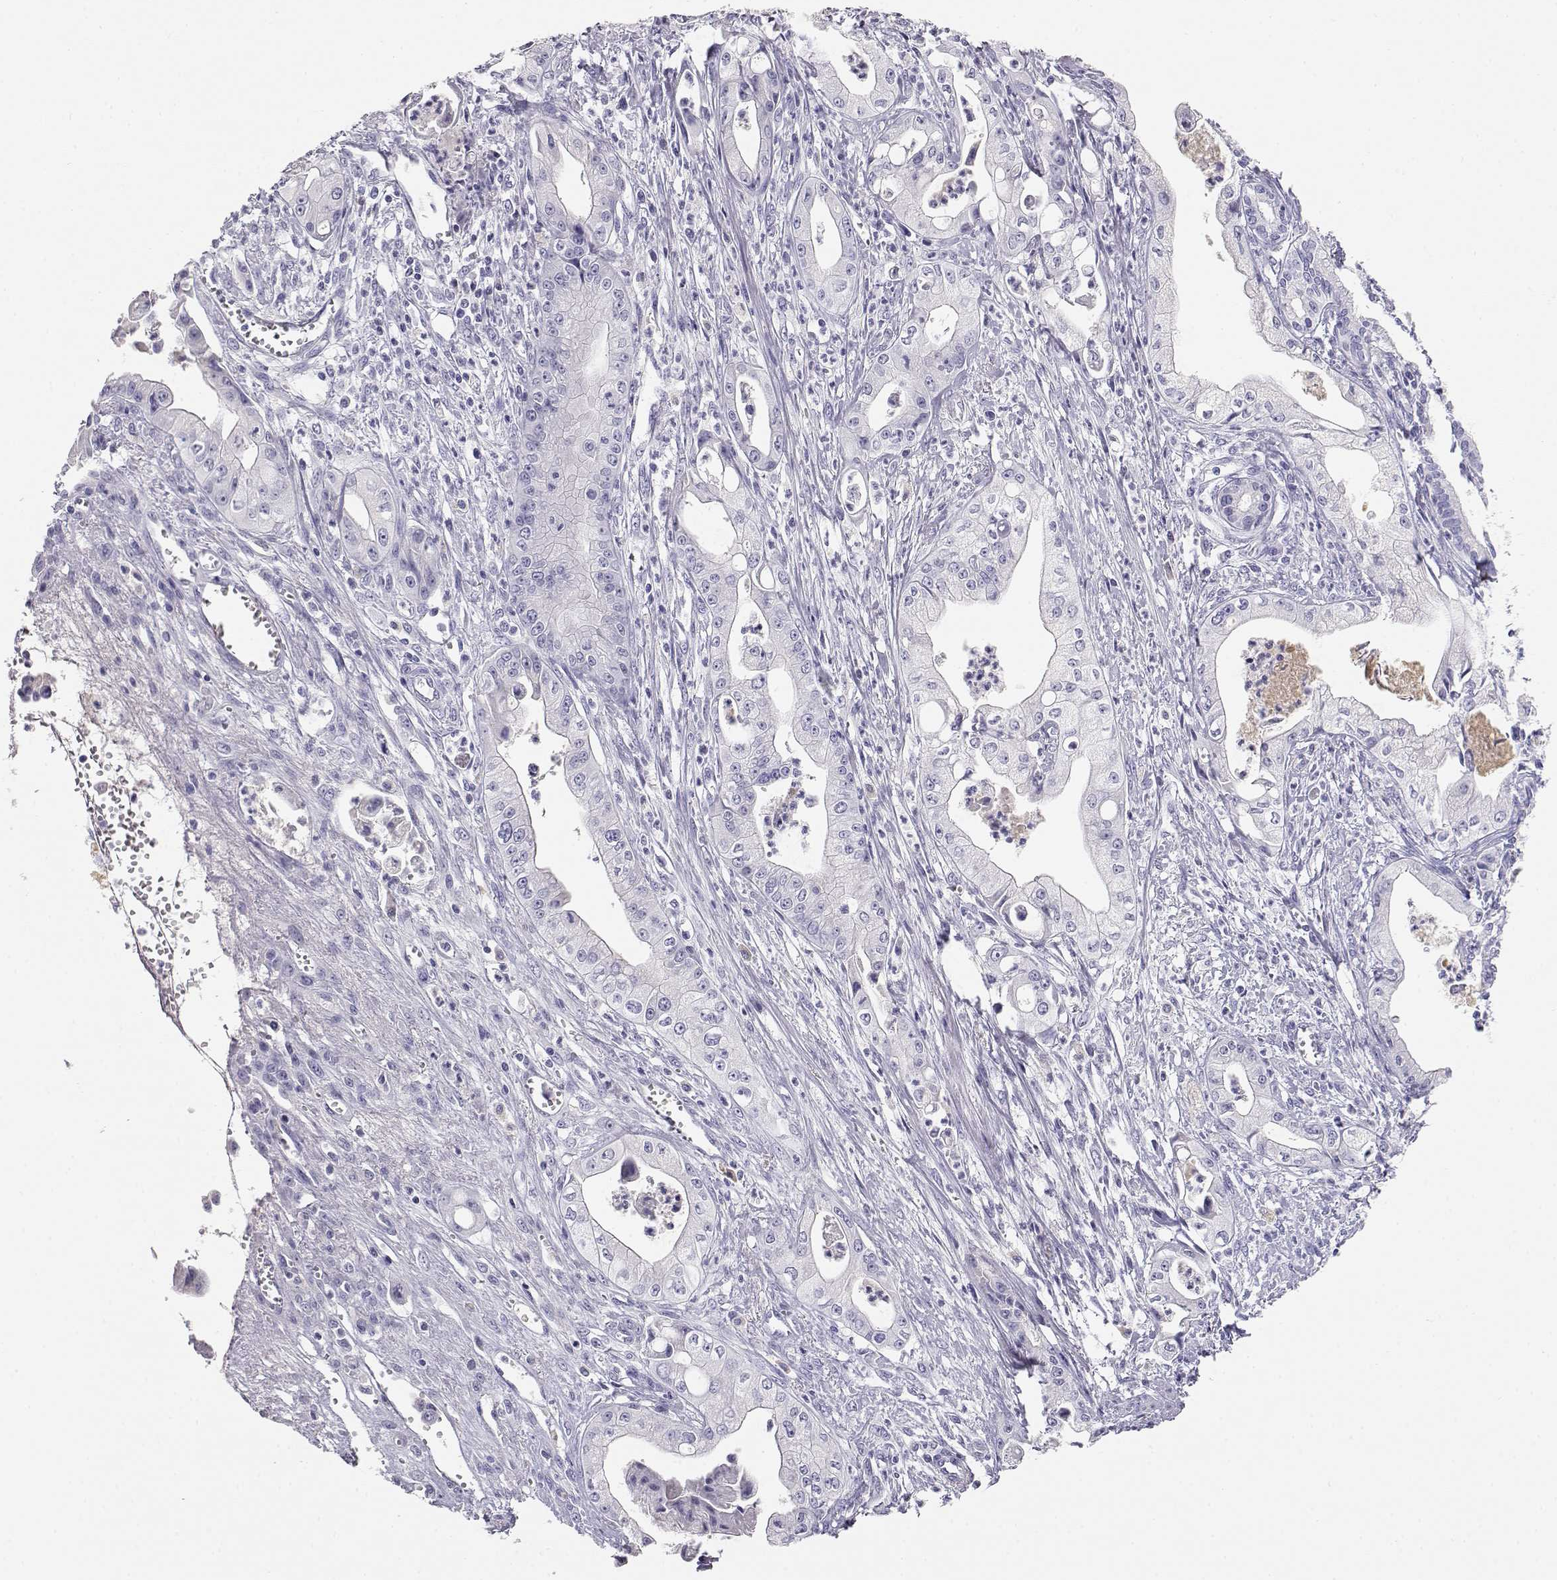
{"staining": {"intensity": "negative", "quantity": "none", "location": "none"}, "tissue": "pancreatic cancer", "cell_type": "Tumor cells", "image_type": "cancer", "snomed": [{"axis": "morphology", "description": "Adenocarcinoma, NOS"}, {"axis": "topography", "description": "Pancreas"}], "caption": "Tumor cells show no significant staining in pancreatic cancer.", "gene": "GPR174", "patient": {"sex": "female", "age": 65}}